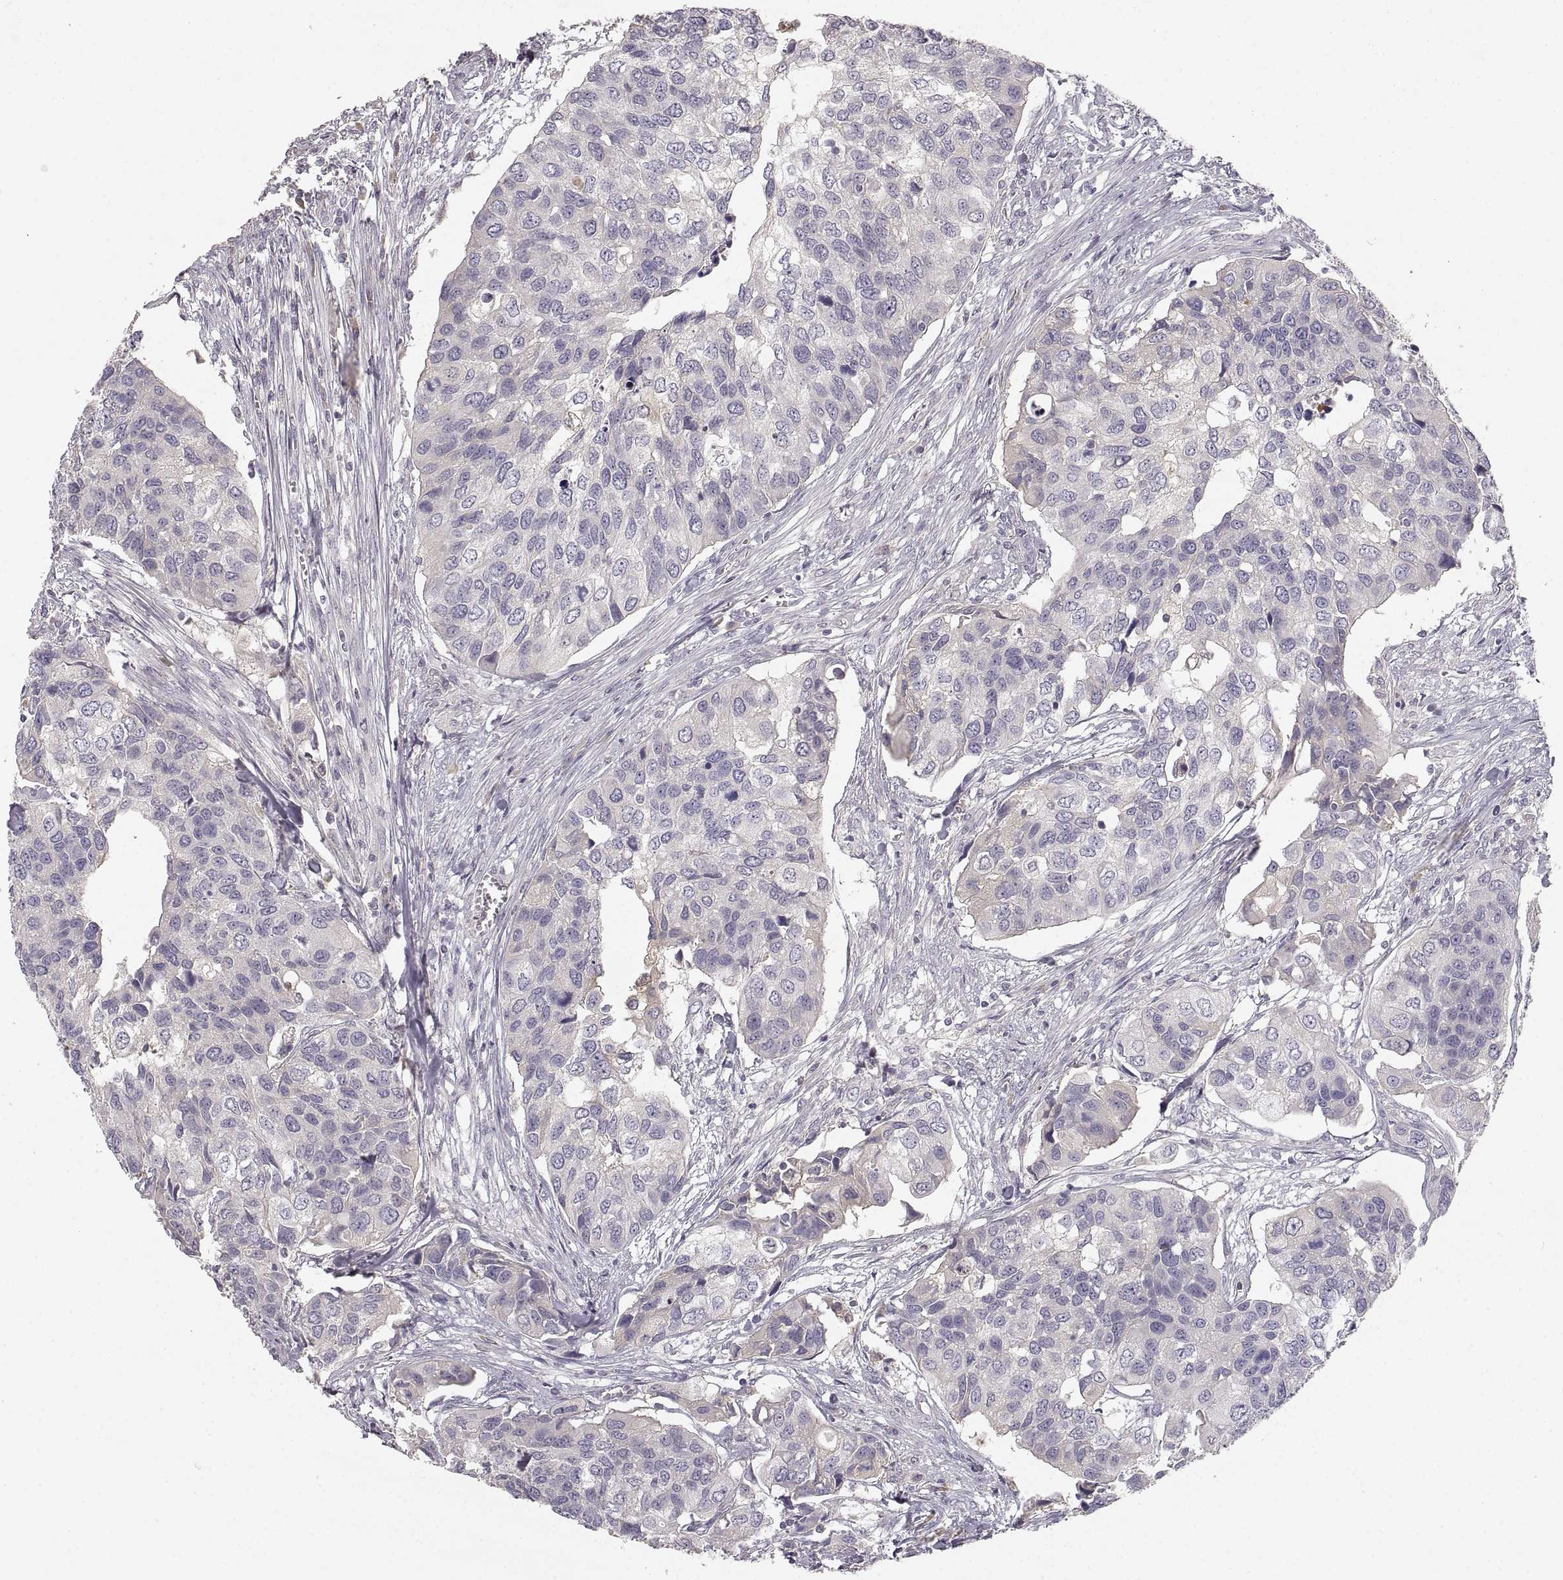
{"staining": {"intensity": "negative", "quantity": "none", "location": "none"}, "tissue": "urothelial cancer", "cell_type": "Tumor cells", "image_type": "cancer", "snomed": [{"axis": "morphology", "description": "Urothelial carcinoma, High grade"}, {"axis": "topography", "description": "Urinary bladder"}], "caption": "IHC of human urothelial cancer displays no staining in tumor cells.", "gene": "RUNDC3A", "patient": {"sex": "male", "age": 60}}